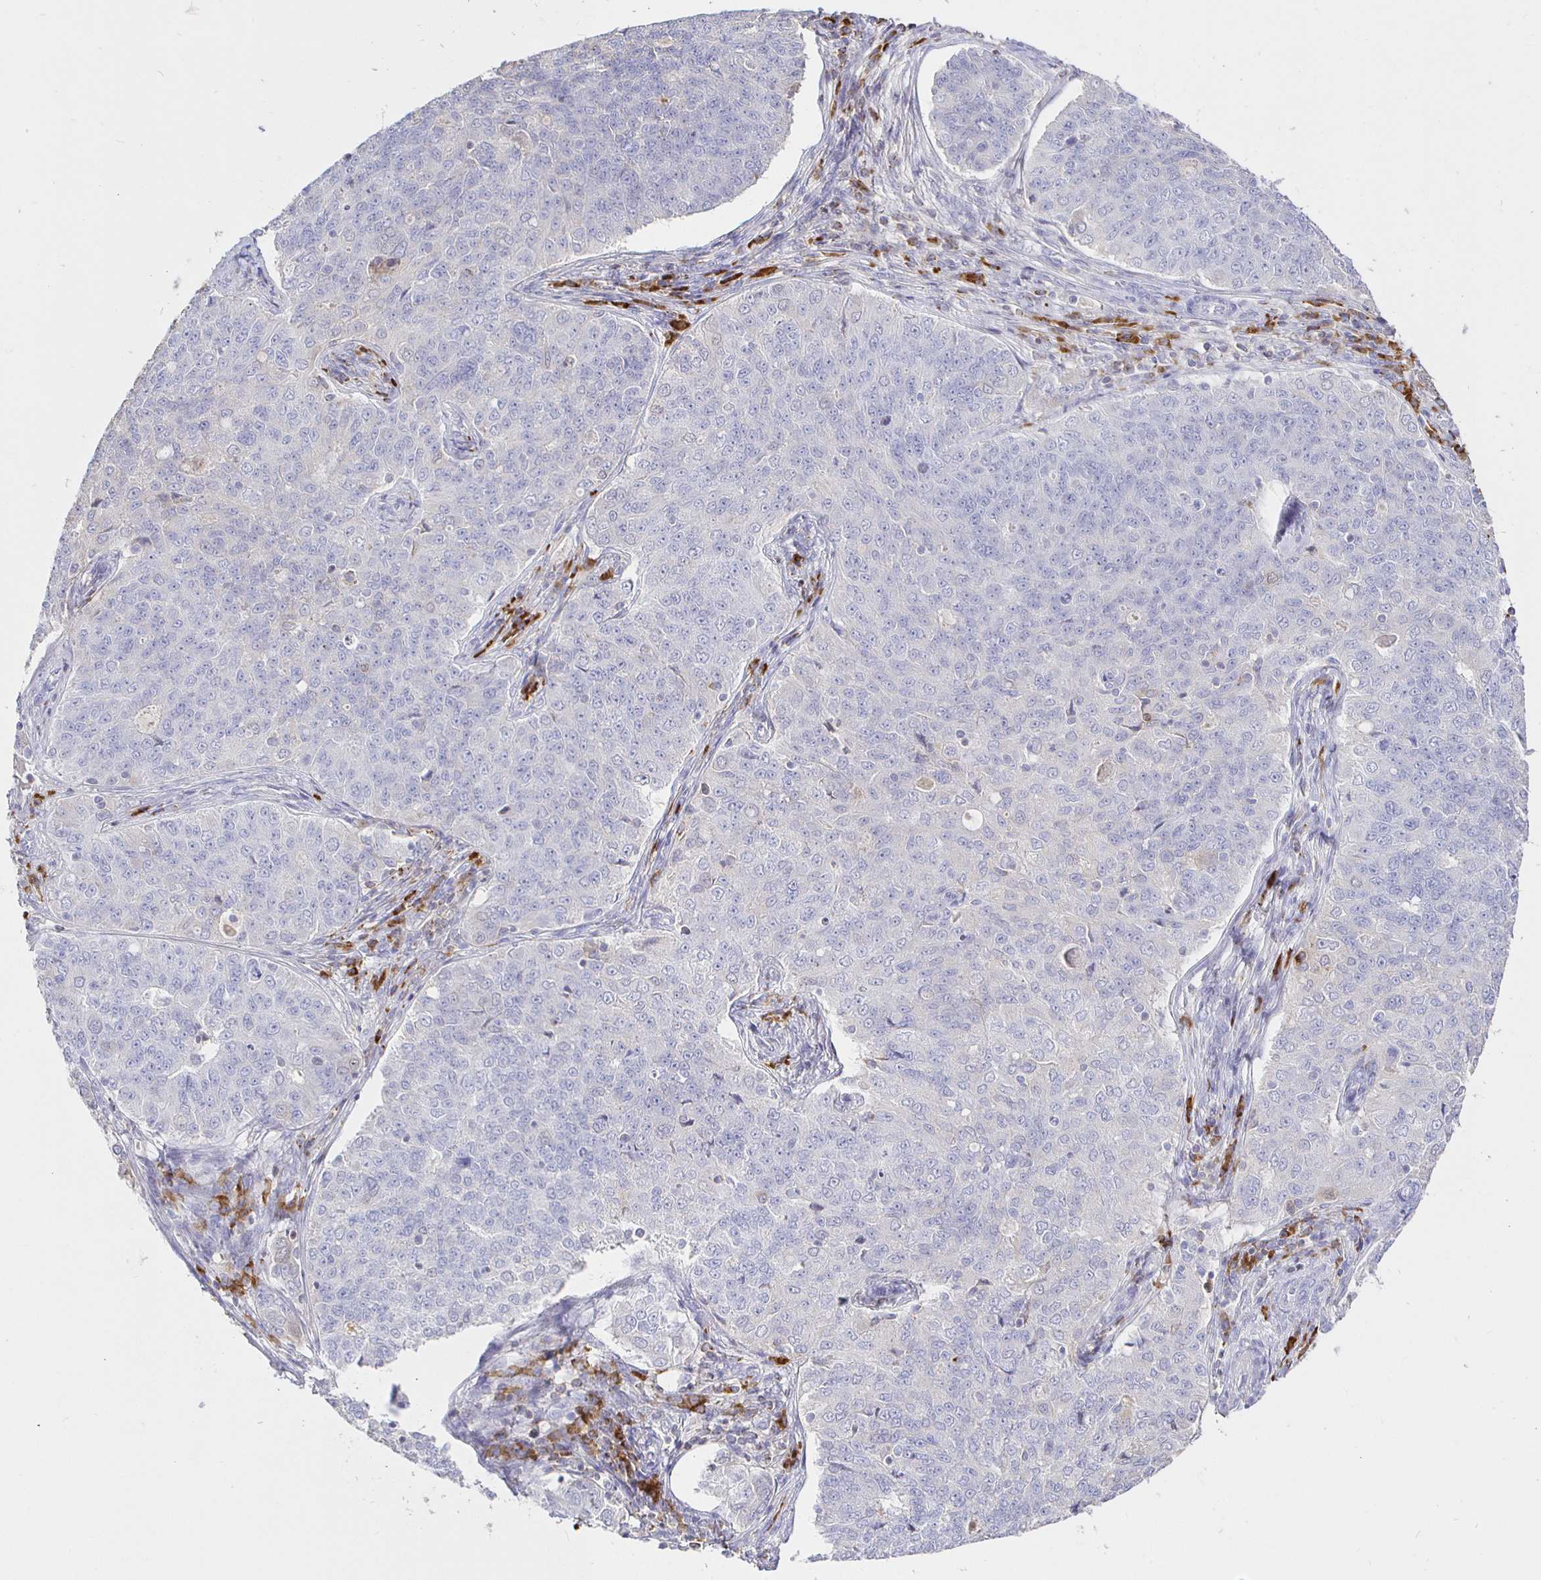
{"staining": {"intensity": "negative", "quantity": "none", "location": "none"}, "tissue": "endometrial cancer", "cell_type": "Tumor cells", "image_type": "cancer", "snomed": [{"axis": "morphology", "description": "Adenocarcinoma, NOS"}, {"axis": "topography", "description": "Endometrium"}], "caption": "Human endometrial adenocarcinoma stained for a protein using immunohistochemistry demonstrates no positivity in tumor cells.", "gene": "CXCR3", "patient": {"sex": "female", "age": 43}}